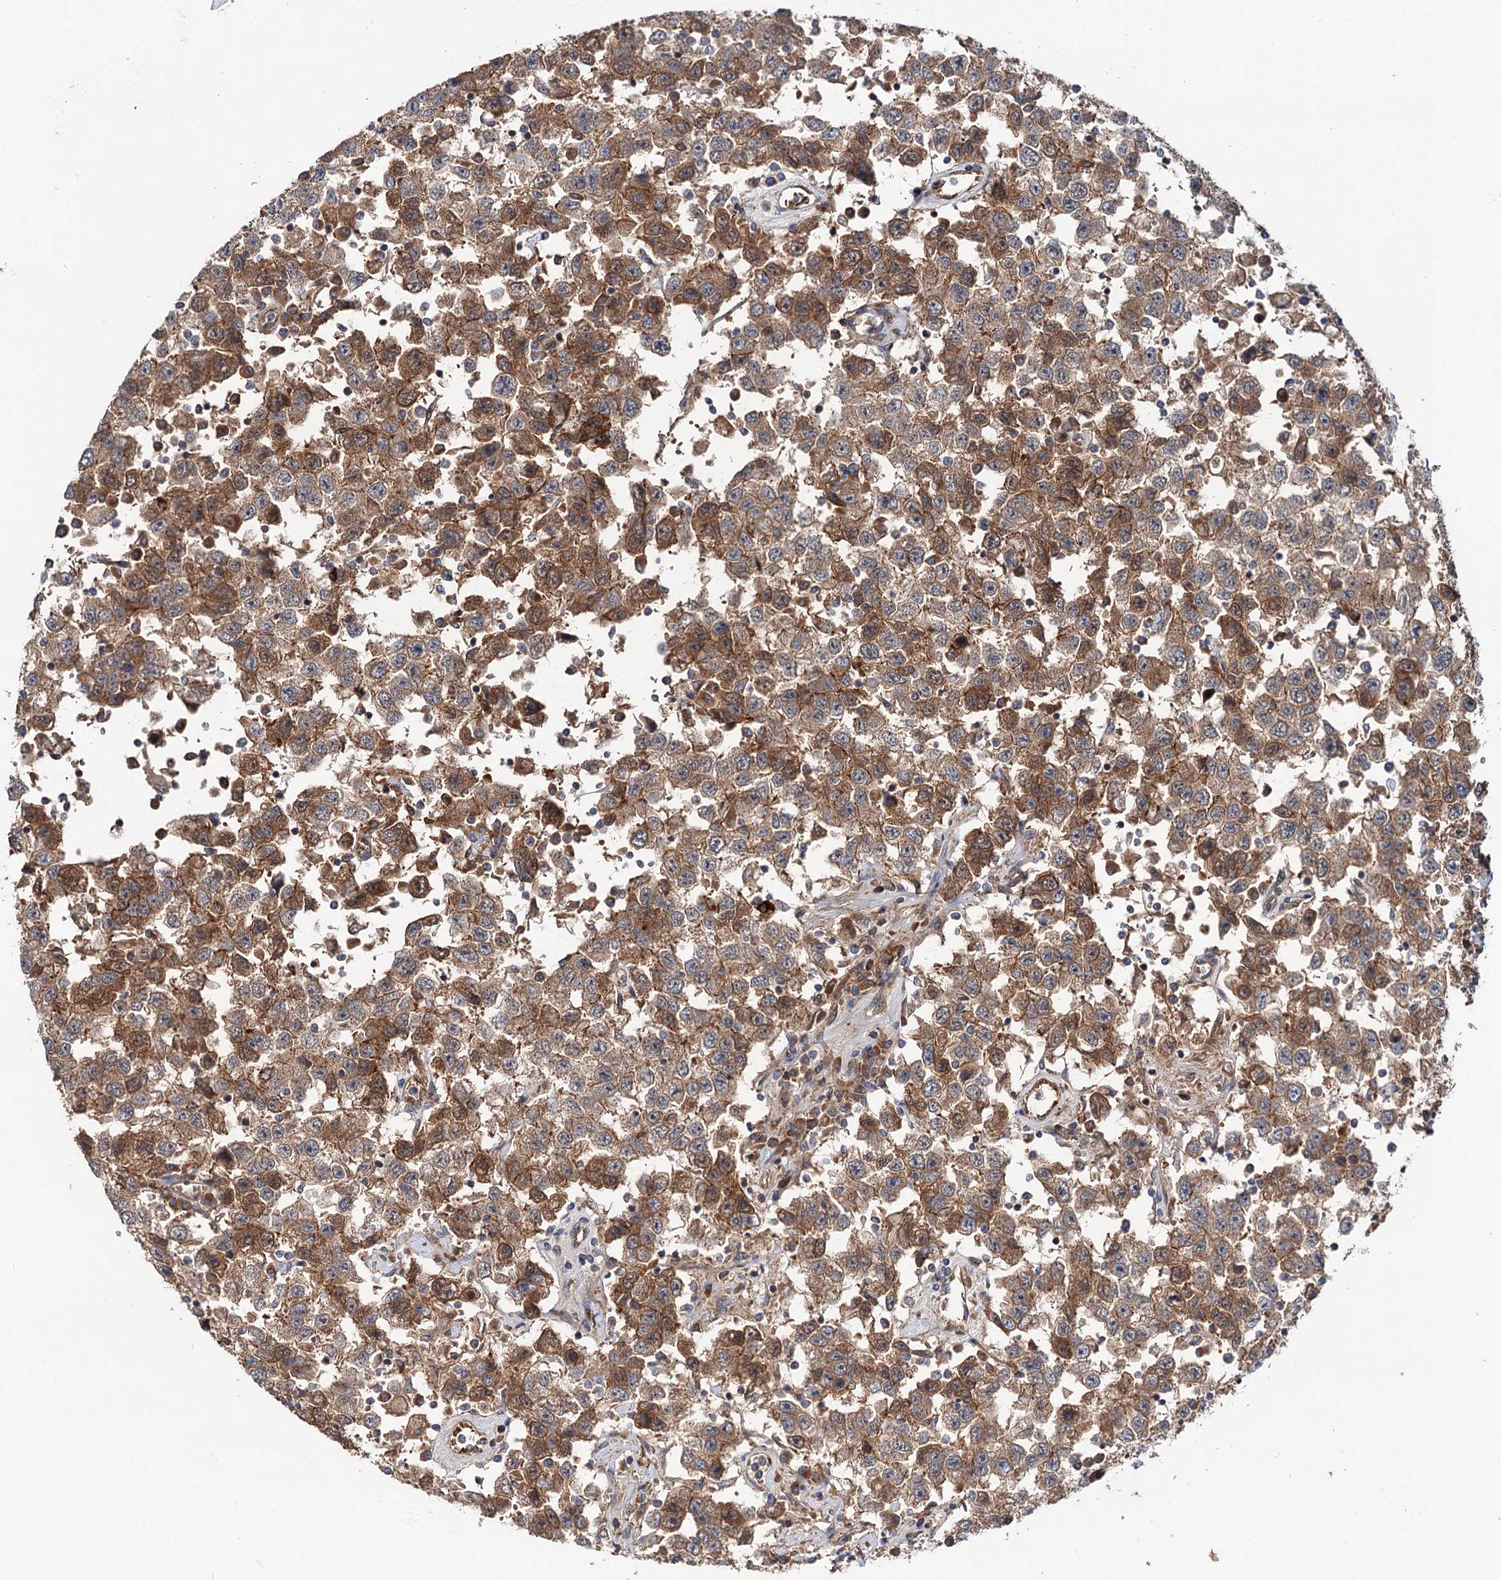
{"staining": {"intensity": "moderate", "quantity": "25%-75%", "location": "cytoplasmic/membranous"}, "tissue": "testis cancer", "cell_type": "Tumor cells", "image_type": "cancer", "snomed": [{"axis": "morphology", "description": "Seminoma, NOS"}, {"axis": "topography", "description": "Testis"}], "caption": "Testis seminoma stained for a protein (brown) demonstrates moderate cytoplasmic/membranous positive expression in approximately 25%-75% of tumor cells.", "gene": "ADGRG4", "patient": {"sex": "male", "age": 41}}